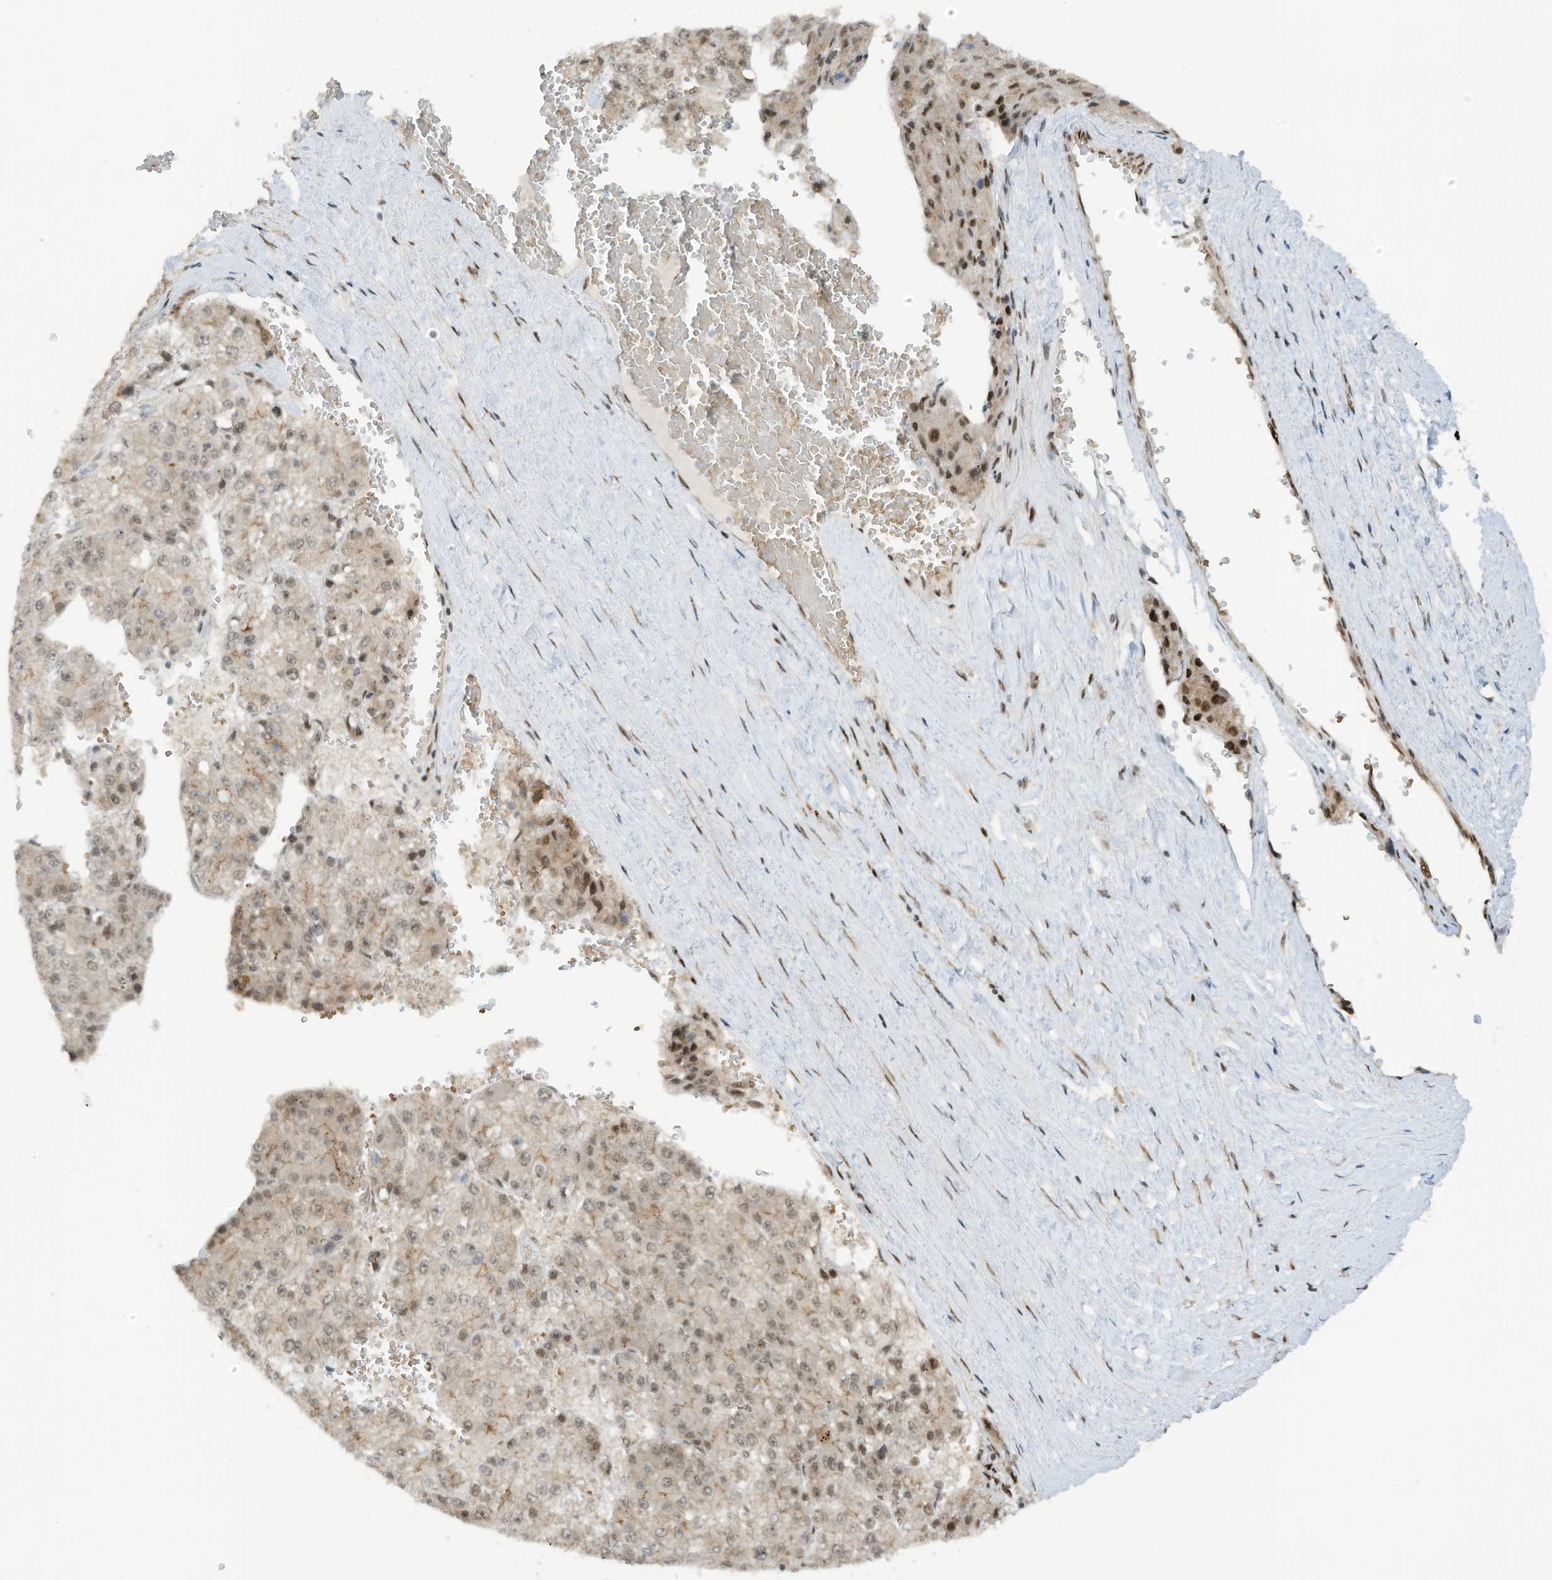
{"staining": {"intensity": "weak", "quantity": ">75%", "location": "nuclear"}, "tissue": "liver cancer", "cell_type": "Tumor cells", "image_type": "cancer", "snomed": [{"axis": "morphology", "description": "Carcinoma, Hepatocellular, NOS"}, {"axis": "topography", "description": "Liver"}], "caption": "Protein expression analysis of human liver hepatocellular carcinoma reveals weak nuclear expression in about >75% of tumor cells.", "gene": "ZCWPW2", "patient": {"sex": "female", "age": 73}}